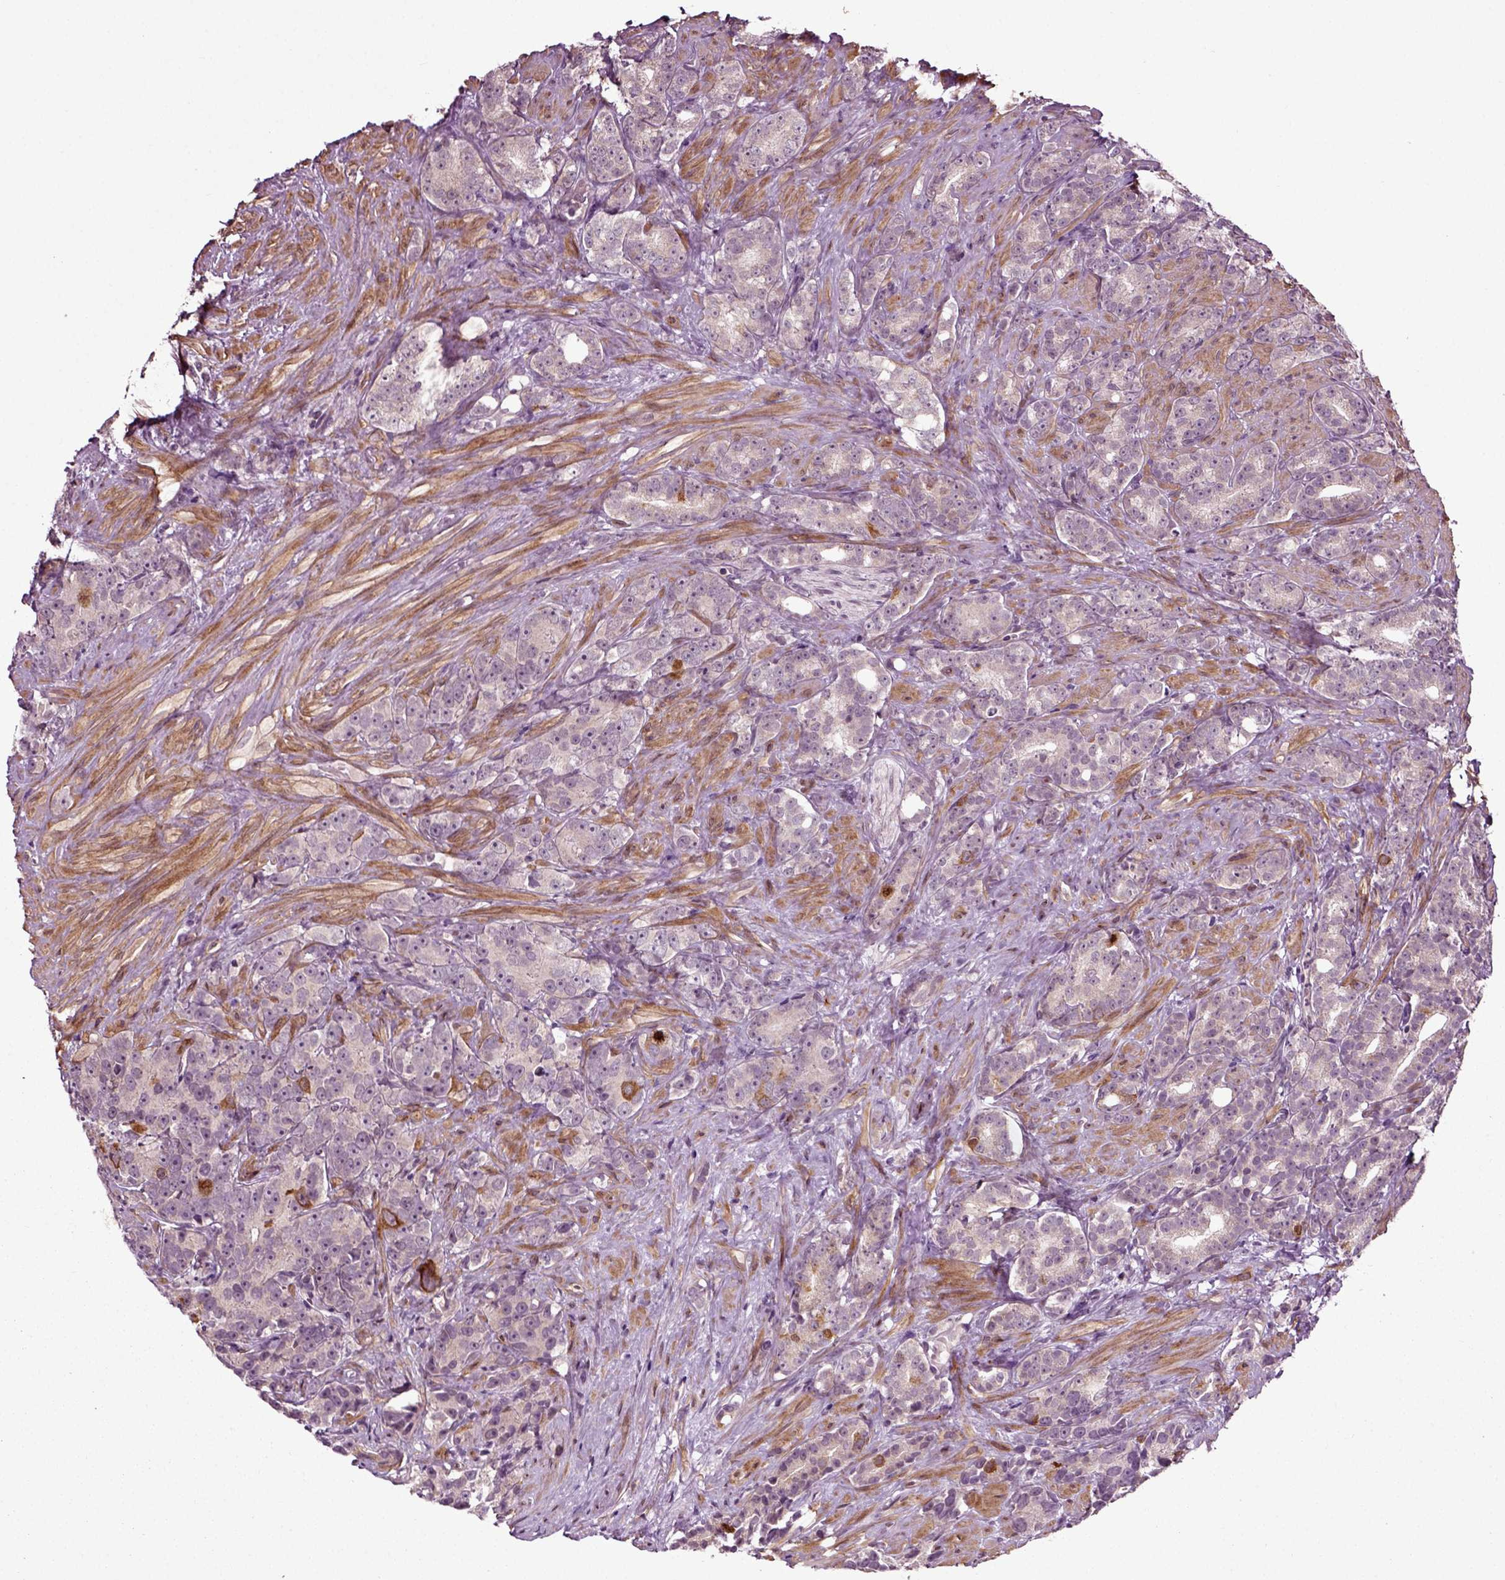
{"staining": {"intensity": "negative", "quantity": "none", "location": "none"}, "tissue": "prostate cancer", "cell_type": "Tumor cells", "image_type": "cancer", "snomed": [{"axis": "morphology", "description": "Adenocarcinoma, High grade"}, {"axis": "topography", "description": "Prostate"}], "caption": "Tumor cells are negative for protein expression in human prostate cancer (high-grade adenocarcinoma).", "gene": "KNSTRN", "patient": {"sex": "male", "age": 90}}